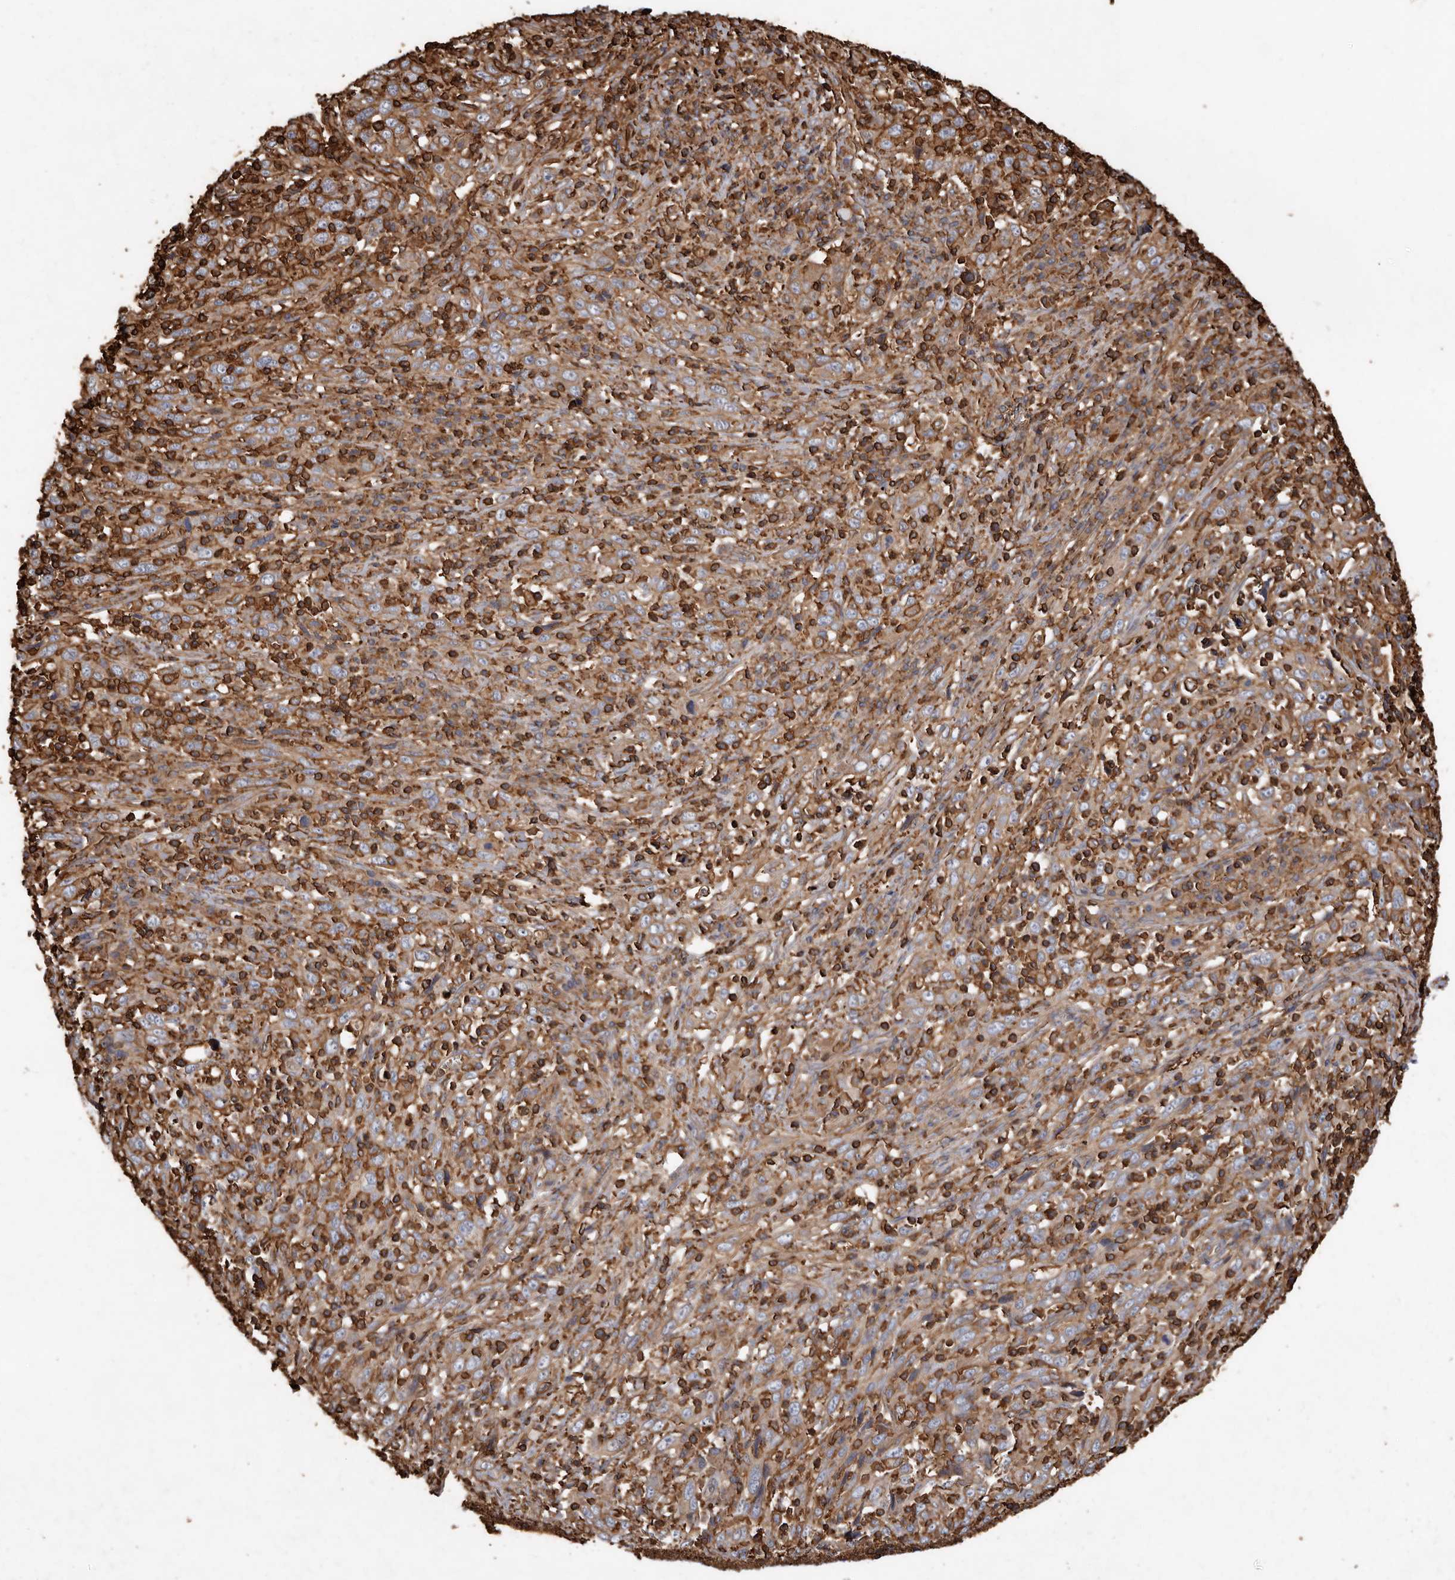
{"staining": {"intensity": "moderate", "quantity": ">75%", "location": "cytoplasmic/membranous"}, "tissue": "cervical cancer", "cell_type": "Tumor cells", "image_type": "cancer", "snomed": [{"axis": "morphology", "description": "Squamous cell carcinoma, NOS"}, {"axis": "topography", "description": "Cervix"}], "caption": "Immunohistochemical staining of squamous cell carcinoma (cervical) demonstrates moderate cytoplasmic/membranous protein staining in about >75% of tumor cells.", "gene": "COQ8B", "patient": {"sex": "female", "age": 46}}